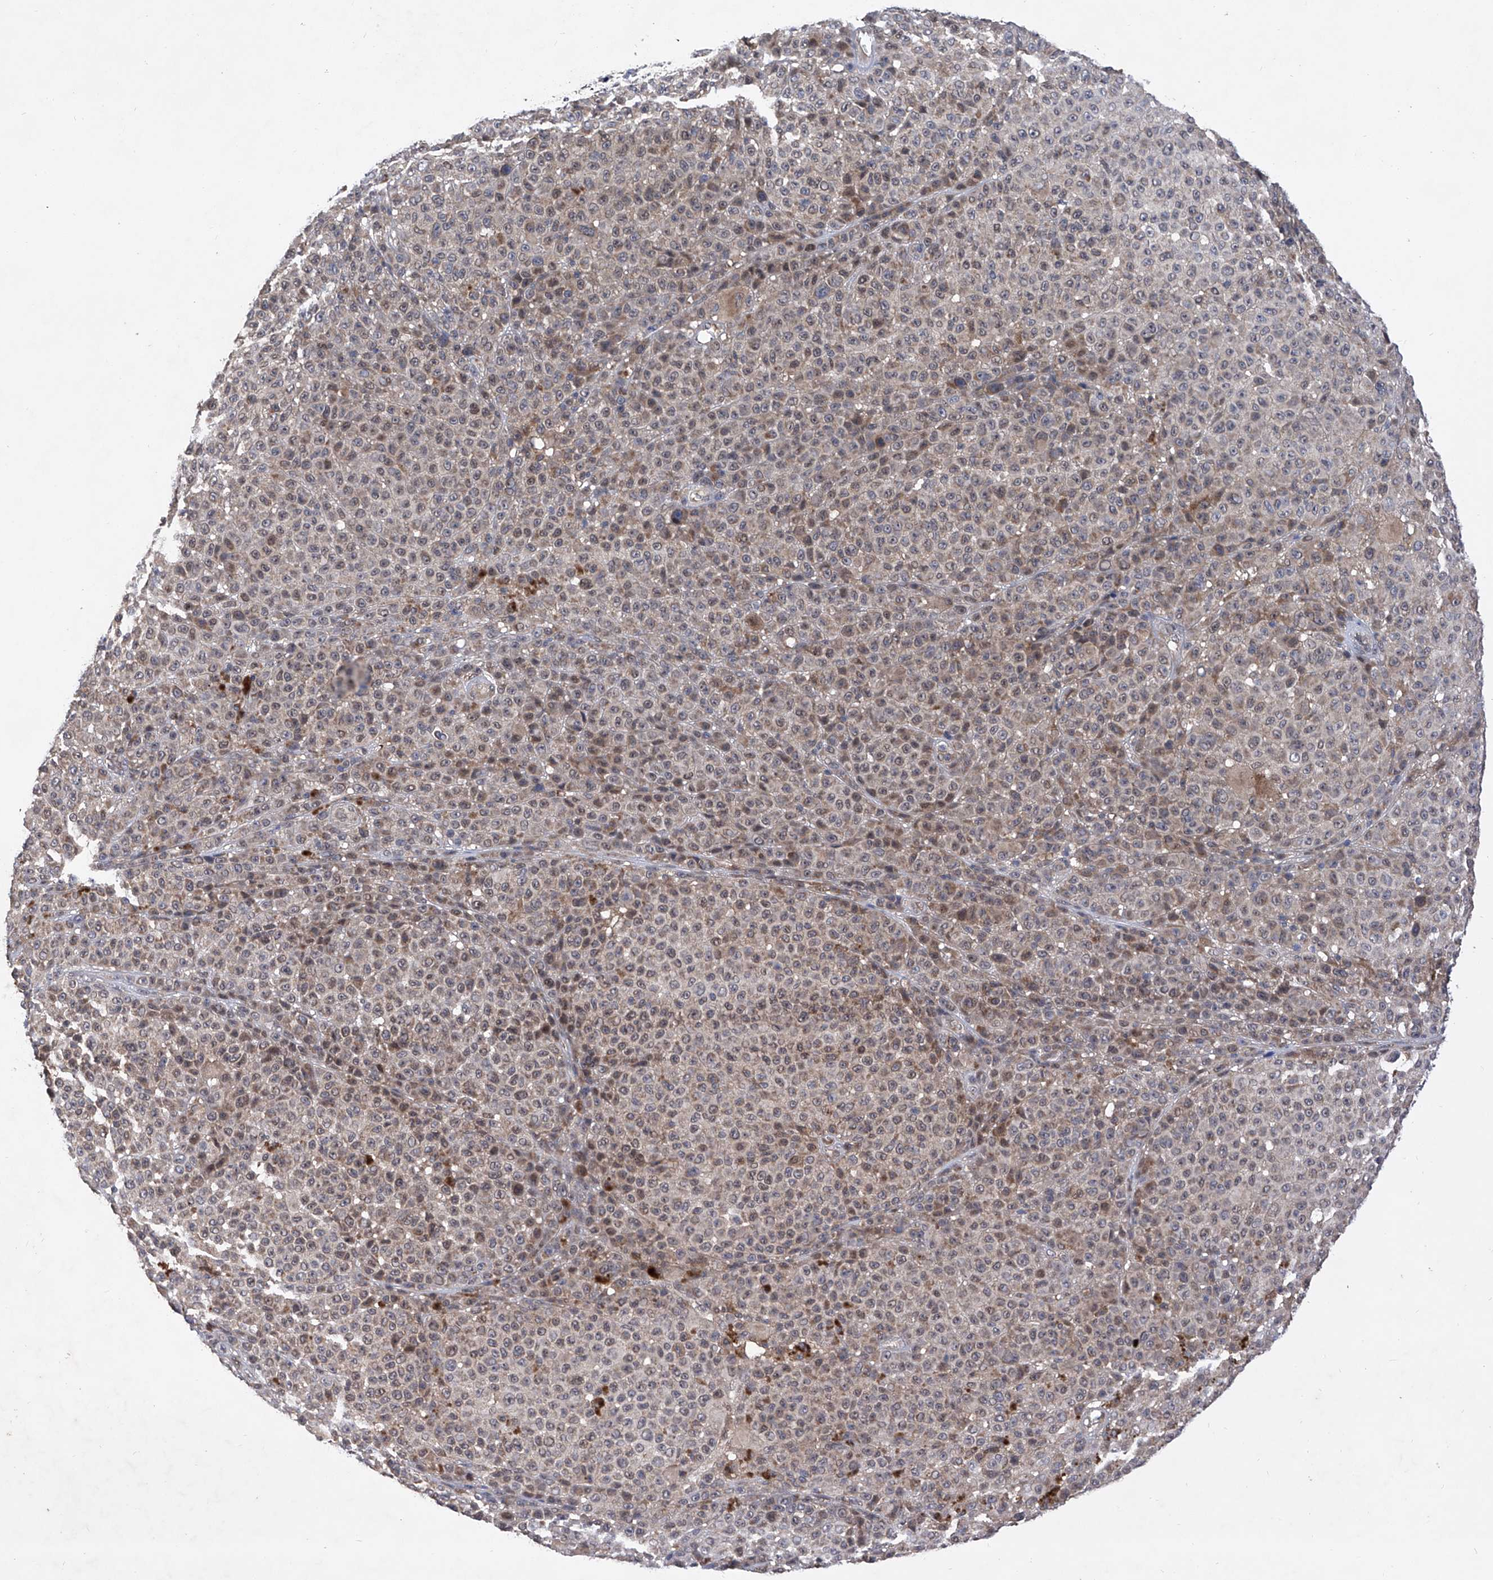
{"staining": {"intensity": "weak", "quantity": ">75%", "location": "cytoplasmic/membranous,nuclear"}, "tissue": "melanoma", "cell_type": "Tumor cells", "image_type": "cancer", "snomed": [{"axis": "morphology", "description": "Malignant melanoma, NOS"}, {"axis": "topography", "description": "Skin"}], "caption": "Weak cytoplasmic/membranous and nuclear protein positivity is present in approximately >75% of tumor cells in melanoma.", "gene": "USP45", "patient": {"sex": "female", "age": 94}}